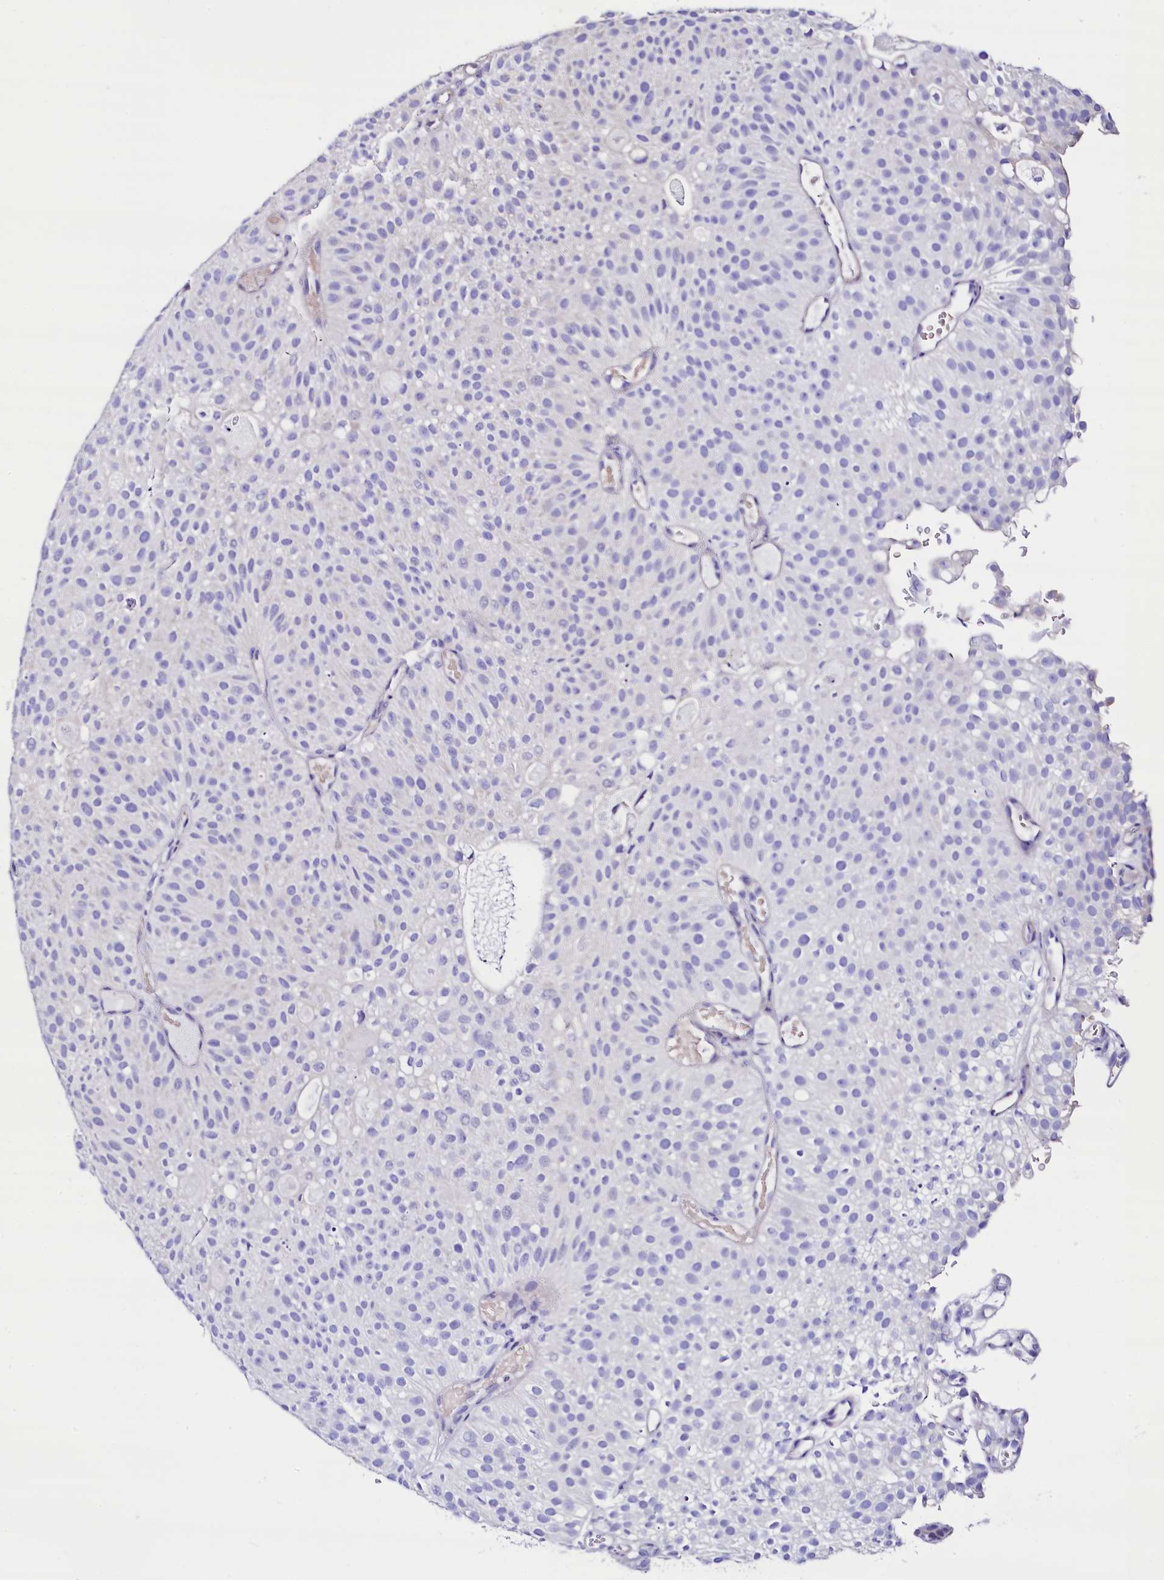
{"staining": {"intensity": "negative", "quantity": "none", "location": "none"}, "tissue": "urothelial cancer", "cell_type": "Tumor cells", "image_type": "cancer", "snomed": [{"axis": "morphology", "description": "Urothelial carcinoma, Low grade"}, {"axis": "topography", "description": "Urinary bladder"}], "caption": "DAB immunohistochemical staining of urothelial cancer demonstrates no significant expression in tumor cells.", "gene": "RBP3", "patient": {"sex": "male", "age": 78}}